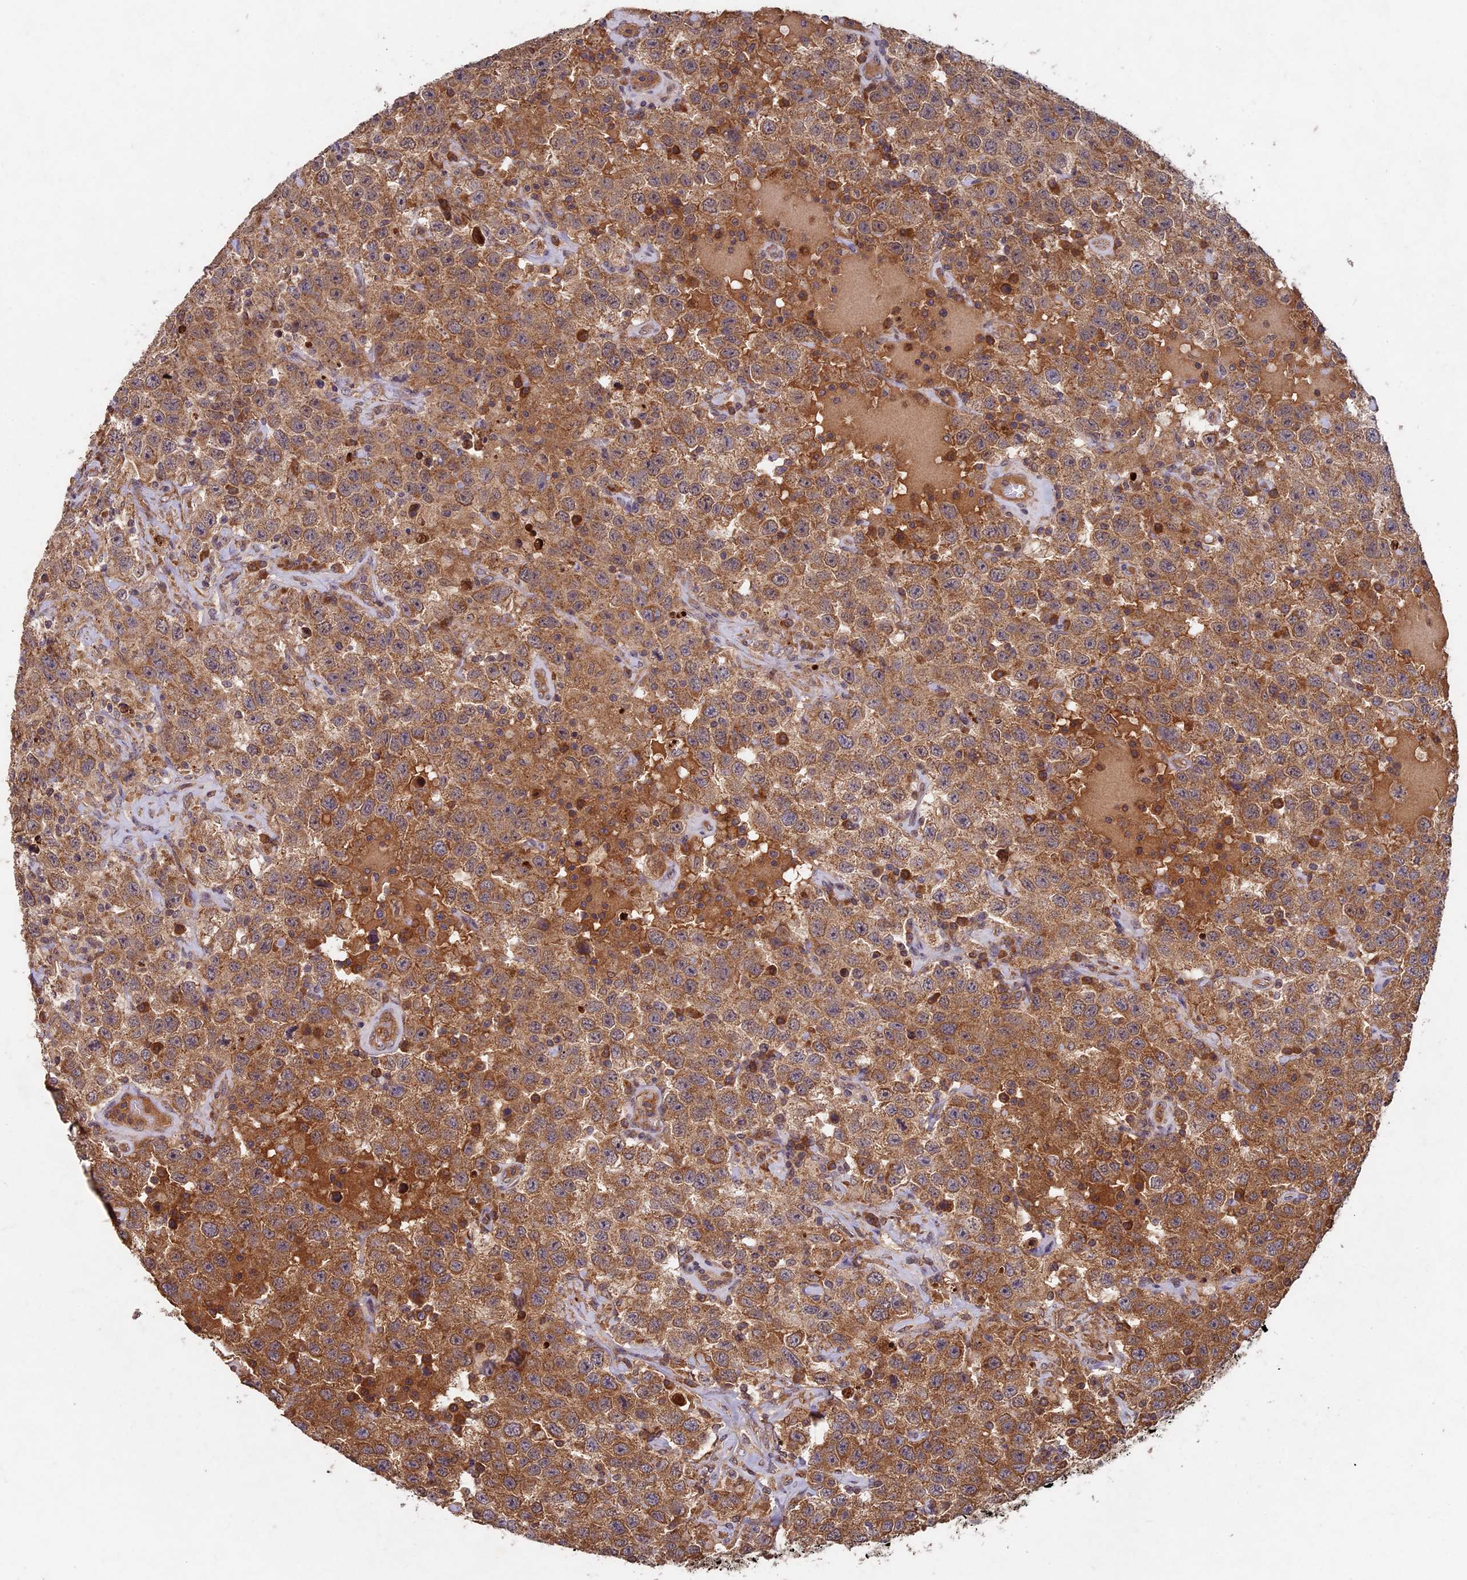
{"staining": {"intensity": "strong", "quantity": ">75%", "location": "cytoplasmic/membranous"}, "tissue": "testis cancer", "cell_type": "Tumor cells", "image_type": "cancer", "snomed": [{"axis": "morphology", "description": "Seminoma, NOS"}, {"axis": "topography", "description": "Testis"}], "caption": "Protein staining demonstrates strong cytoplasmic/membranous staining in approximately >75% of tumor cells in seminoma (testis). Nuclei are stained in blue.", "gene": "RCCD1", "patient": {"sex": "male", "age": 41}}